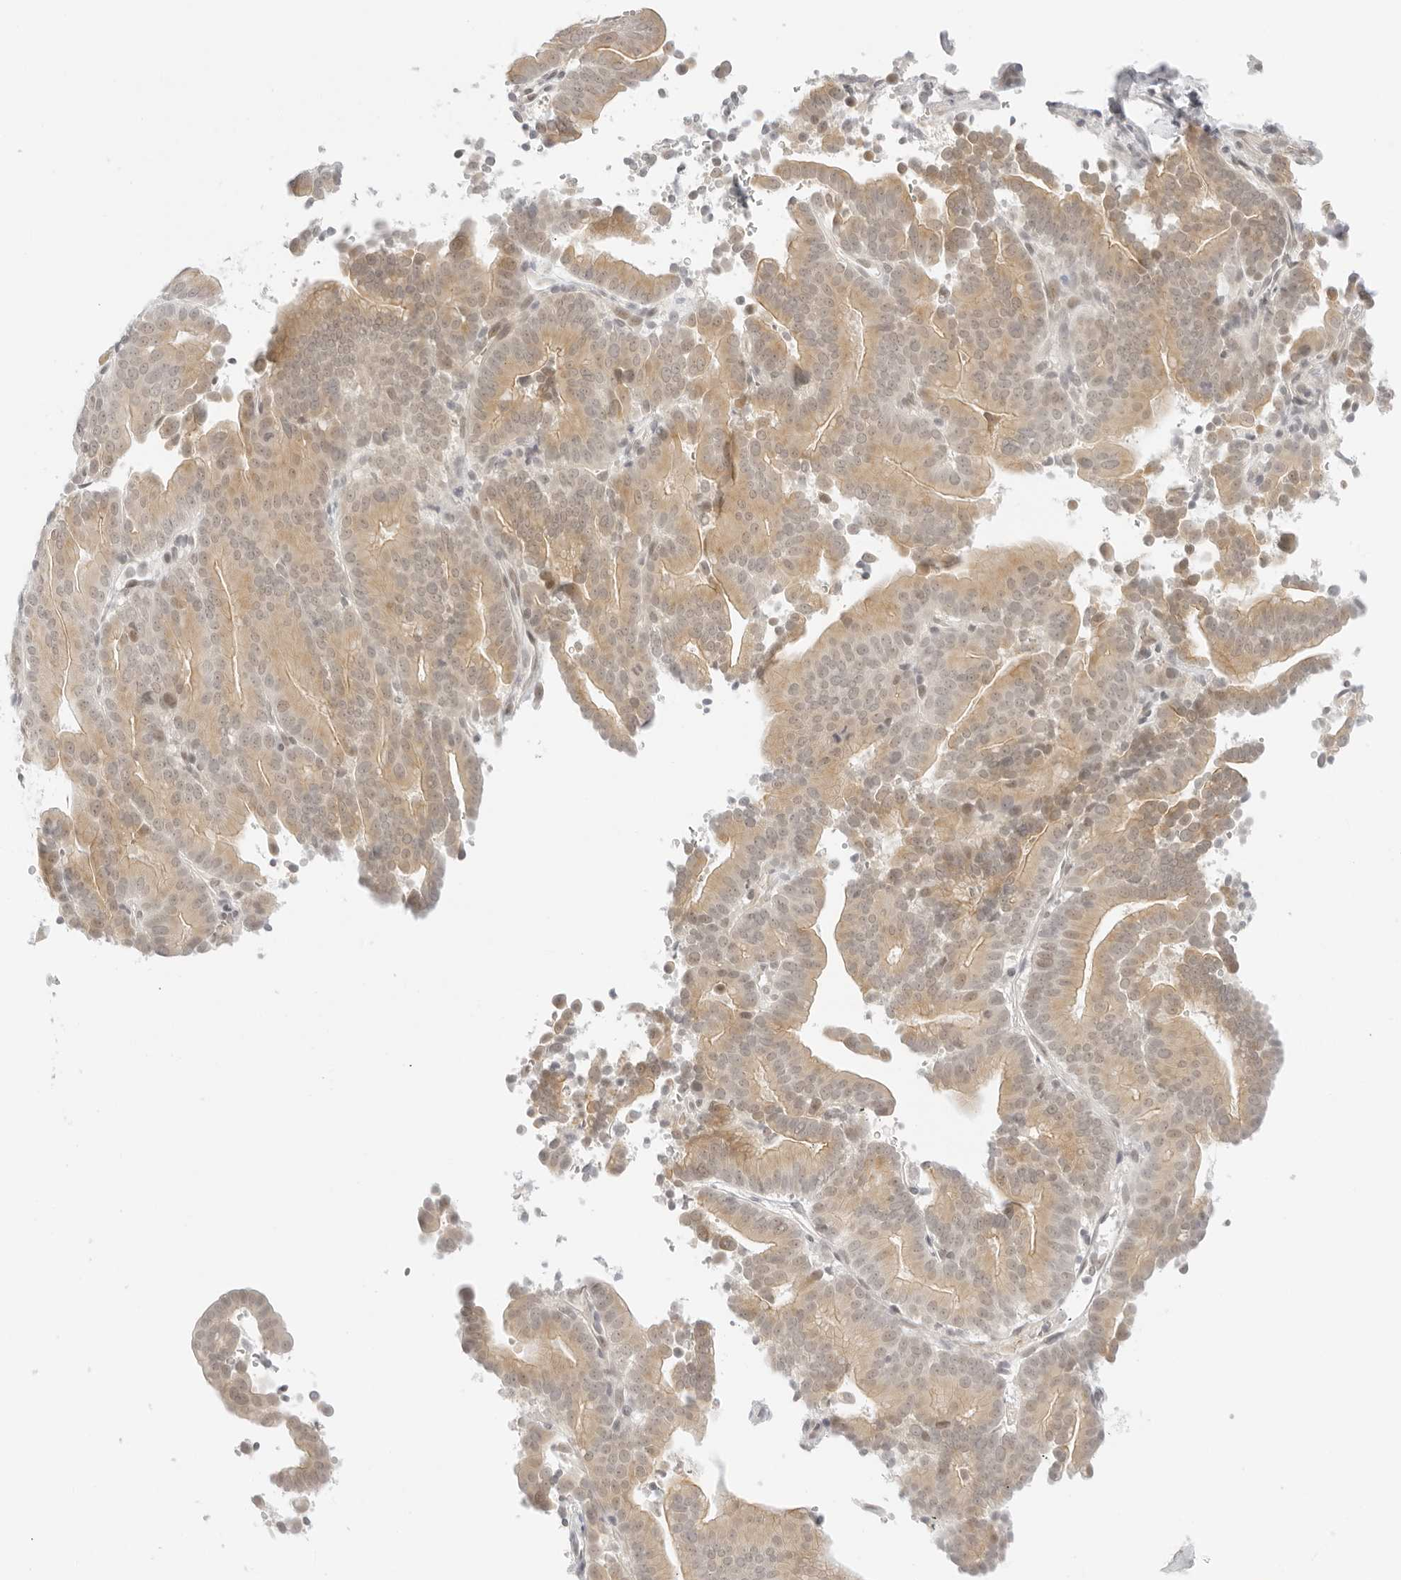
{"staining": {"intensity": "weak", "quantity": ">75%", "location": "cytoplasmic/membranous"}, "tissue": "liver cancer", "cell_type": "Tumor cells", "image_type": "cancer", "snomed": [{"axis": "morphology", "description": "Cholangiocarcinoma"}, {"axis": "topography", "description": "Liver"}], "caption": "IHC (DAB) staining of human liver cholangiocarcinoma shows weak cytoplasmic/membranous protein expression in approximately >75% of tumor cells.", "gene": "MED18", "patient": {"sex": "female", "age": 75}}